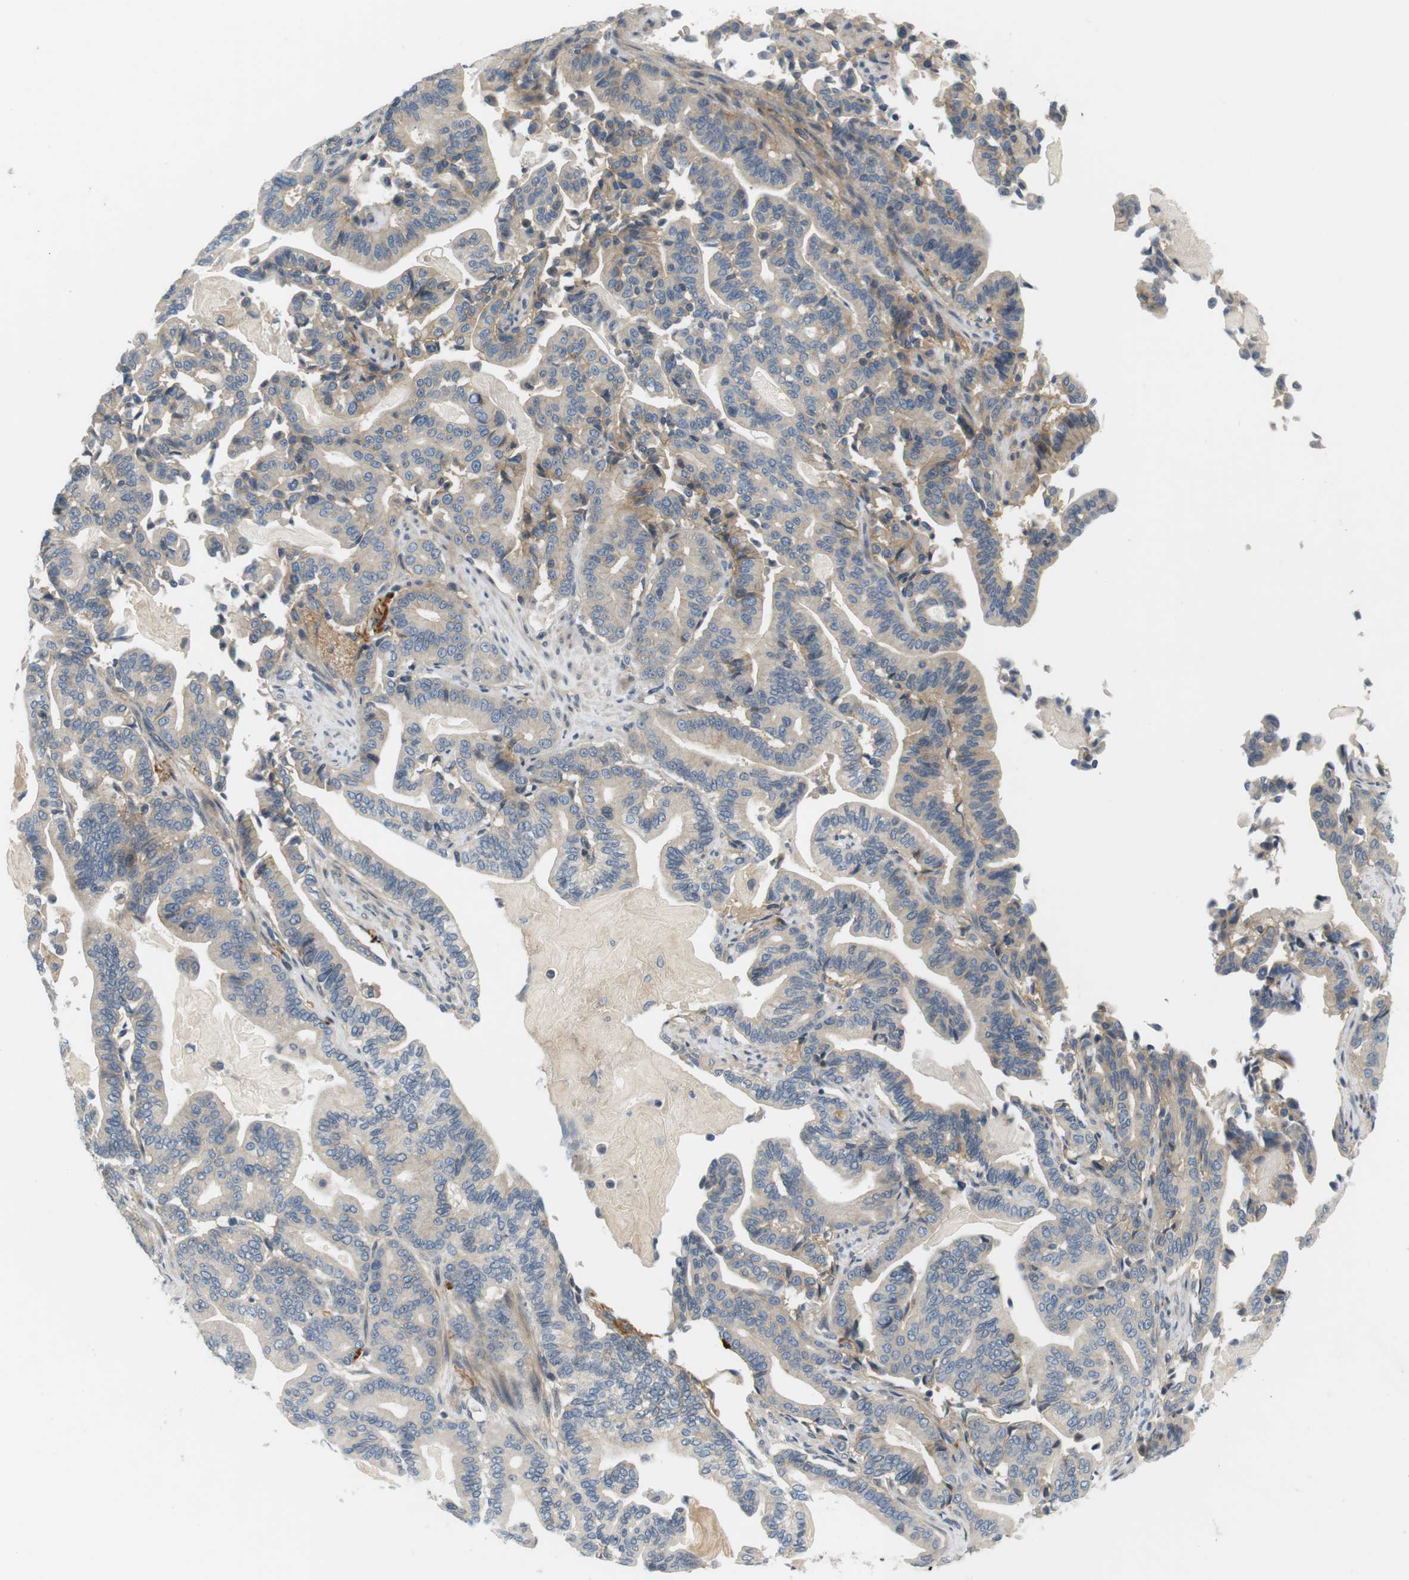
{"staining": {"intensity": "weak", "quantity": "<25%", "location": "cytoplasmic/membranous"}, "tissue": "pancreatic cancer", "cell_type": "Tumor cells", "image_type": "cancer", "snomed": [{"axis": "morphology", "description": "Normal tissue, NOS"}, {"axis": "morphology", "description": "Adenocarcinoma, NOS"}, {"axis": "topography", "description": "Pancreas"}], "caption": "Human adenocarcinoma (pancreatic) stained for a protein using immunohistochemistry (IHC) exhibits no positivity in tumor cells.", "gene": "SLC30A1", "patient": {"sex": "male", "age": 63}}